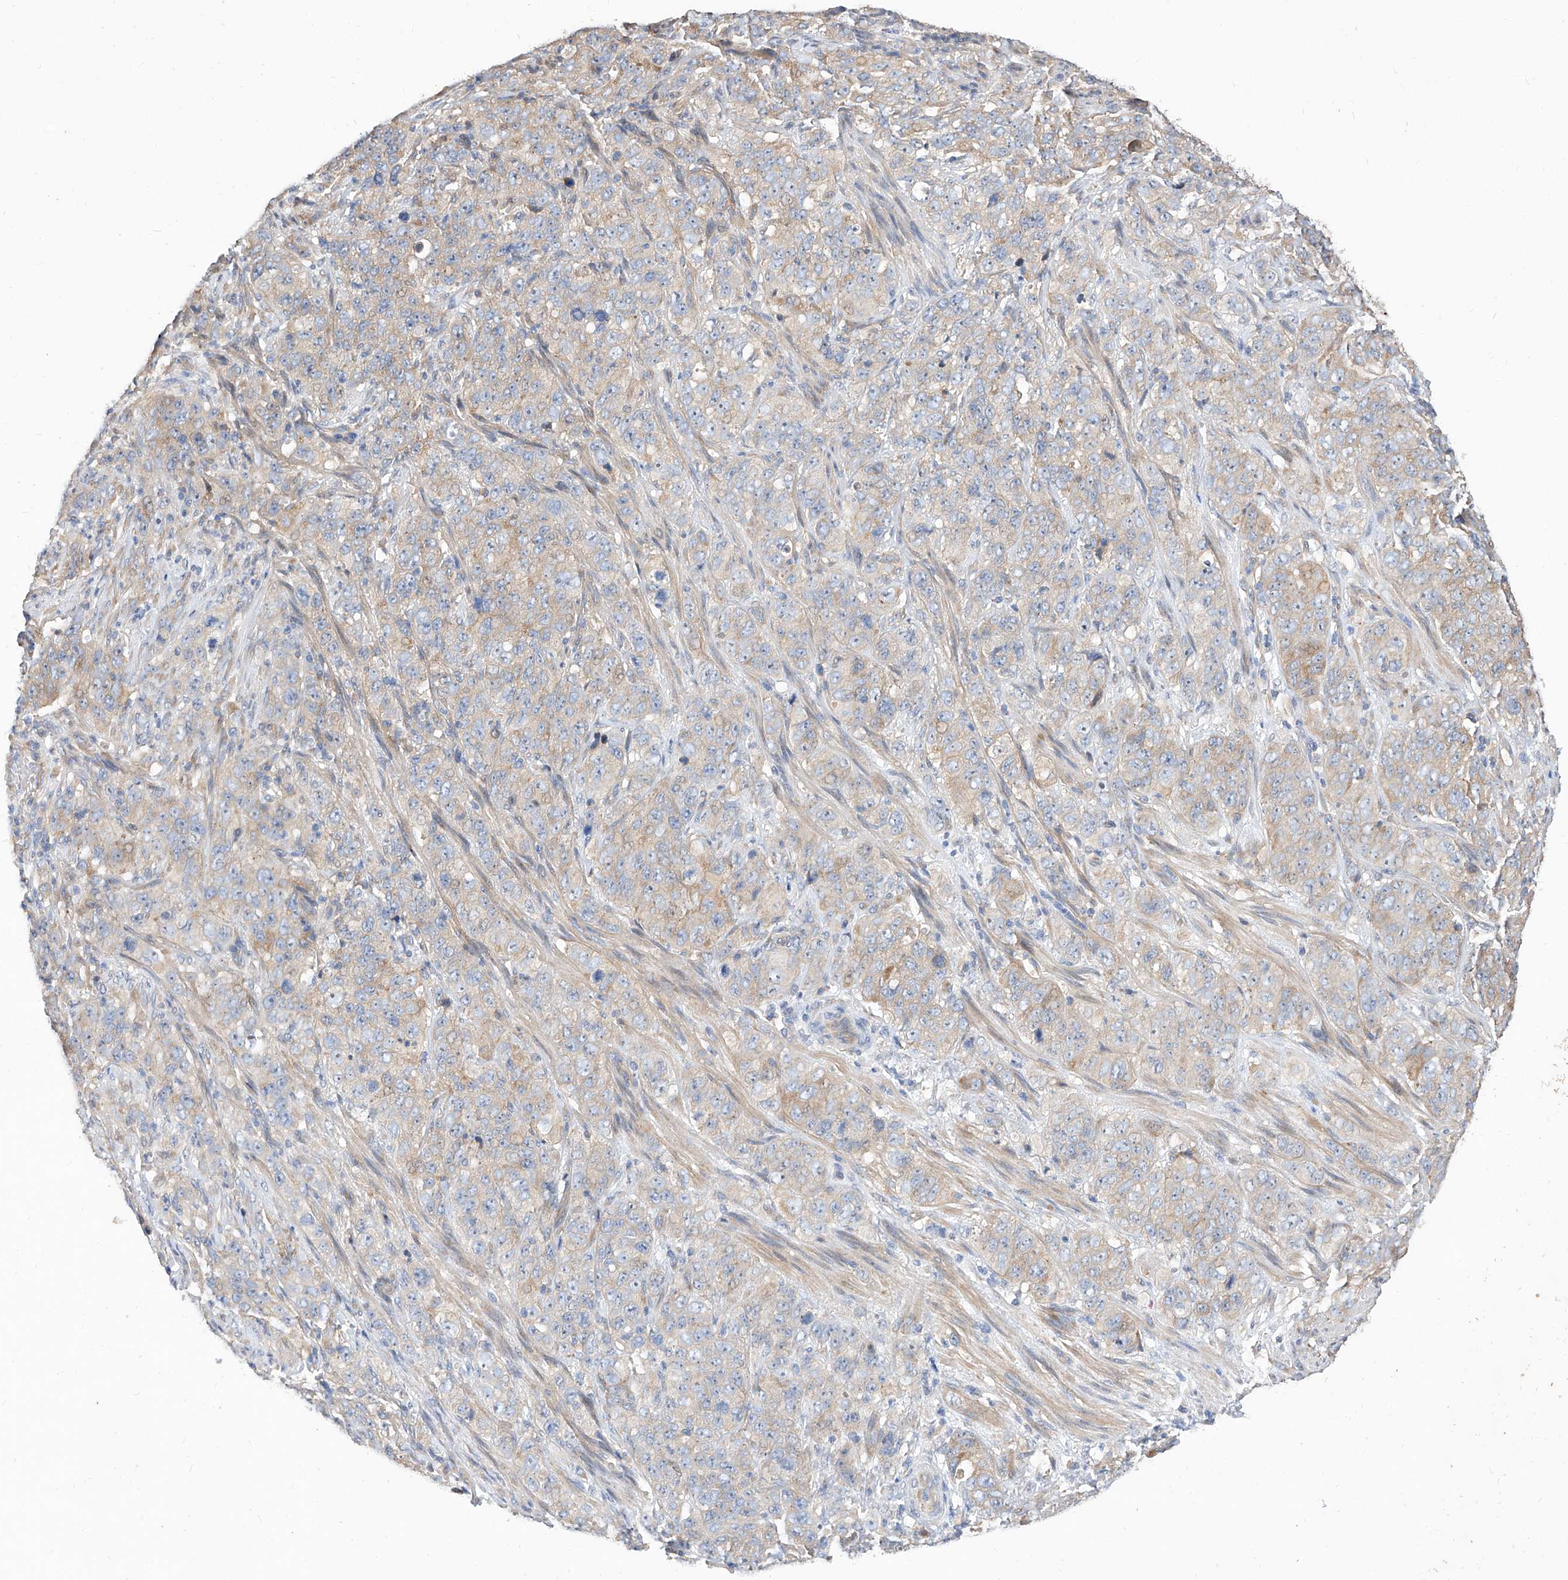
{"staining": {"intensity": "weak", "quantity": "25%-75%", "location": "cytoplasmic/membranous"}, "tissue": "stomach cancer", "cell_type": "Tumor cells", "image_type": "cancer", "snomed": [{"axis": "morphology", "description": "Adenocarcinoma, NOS"}, {"axis": "topography", "description": "Stomach"}], "caption": "An immunohistochemistry (IHC) photomicrograph of tumor tissue is shown. Protein staining in brown shows weak cytoplasmic/membranous positivity in adenocarcinoma (stomach) within tumor cells. Nuclei are stained in blue.", "gene": "DIRAS3", "patient": {"sex": "male", "age": 48}}